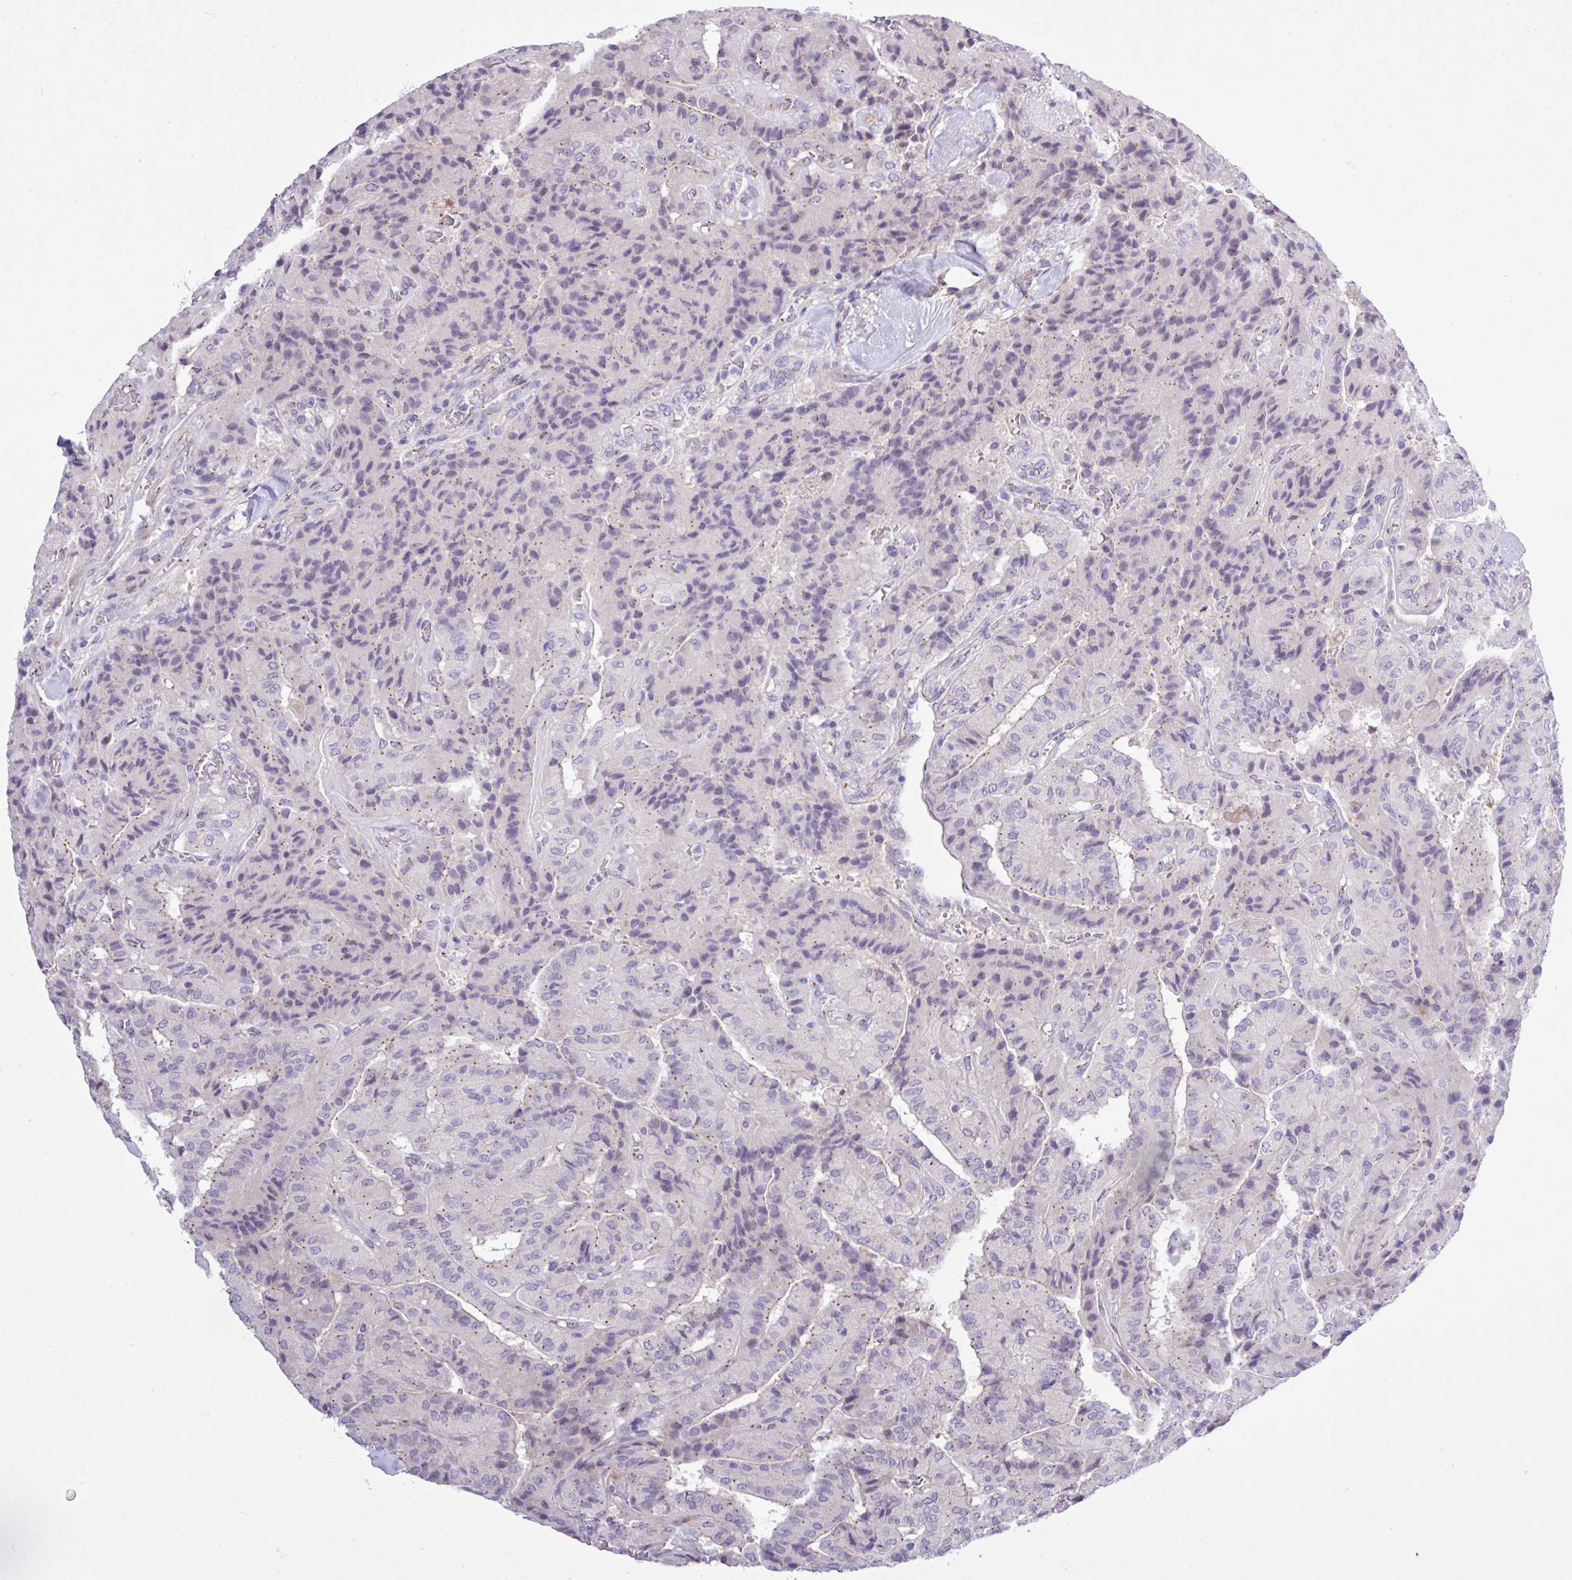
{"staining": {"intensity": "weak", "quantity": "25%-75%", "location": "cytoplasmic/membranous"}, "tissue": "thyroid cancer", "cell_type": "Tumor cells", "image_type": "cancer", "snomed": [{"axis": "morphology", "description": "Normal tissue, NOS"}, {"axis": "morphology", "description": "Papillary adenocarcinoma, NOS"}, {"axis": "topography", "description": "Thyroid gland"}], "caption": "Brown immunohistochemical staining in human papillary adenocarcinoma (thyroid) displays weak cytoplasmic/membranous expression in about 25%-75% of tumor cells.", "gene": "SPINK8", "patient": {"sex": "female", "age": 59}}